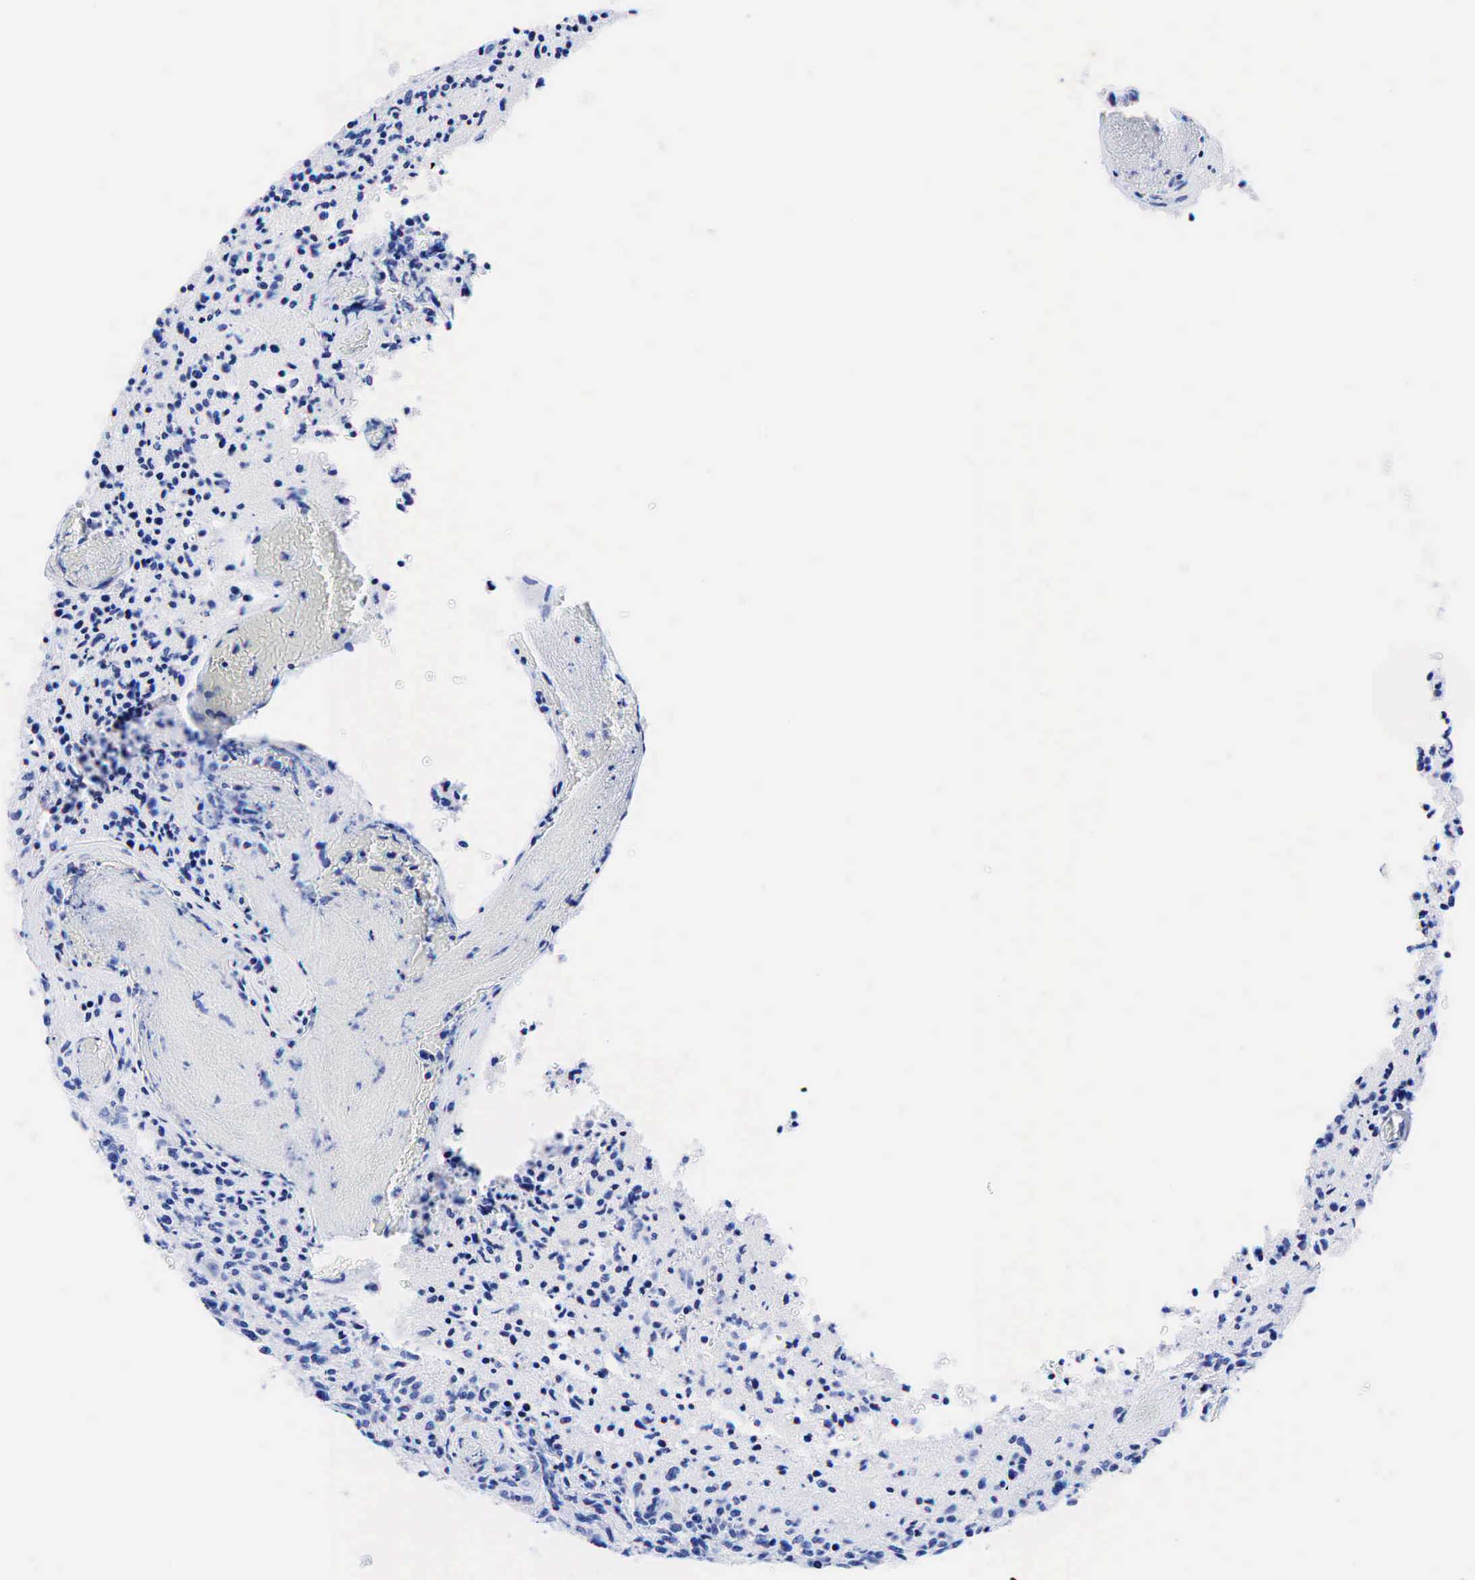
{"staining": {"intensity": "negative", "quantity": "none", "location": "none"}, "tissue": "glioma", "cell_type": "Tumor cells", "image_type": "cancer", "snomed": [{"axis": "morphology", "description": "Glioma, malignant, High grade"}, {"axis": "topography", "description": "Brain"}], "caption": "There is no significant staining in tumor cells of glioma. (IHC, brightfield microscopy, high magnification).", "gene": "KRT18", "patient": {"sex": "male", "age": 36}}